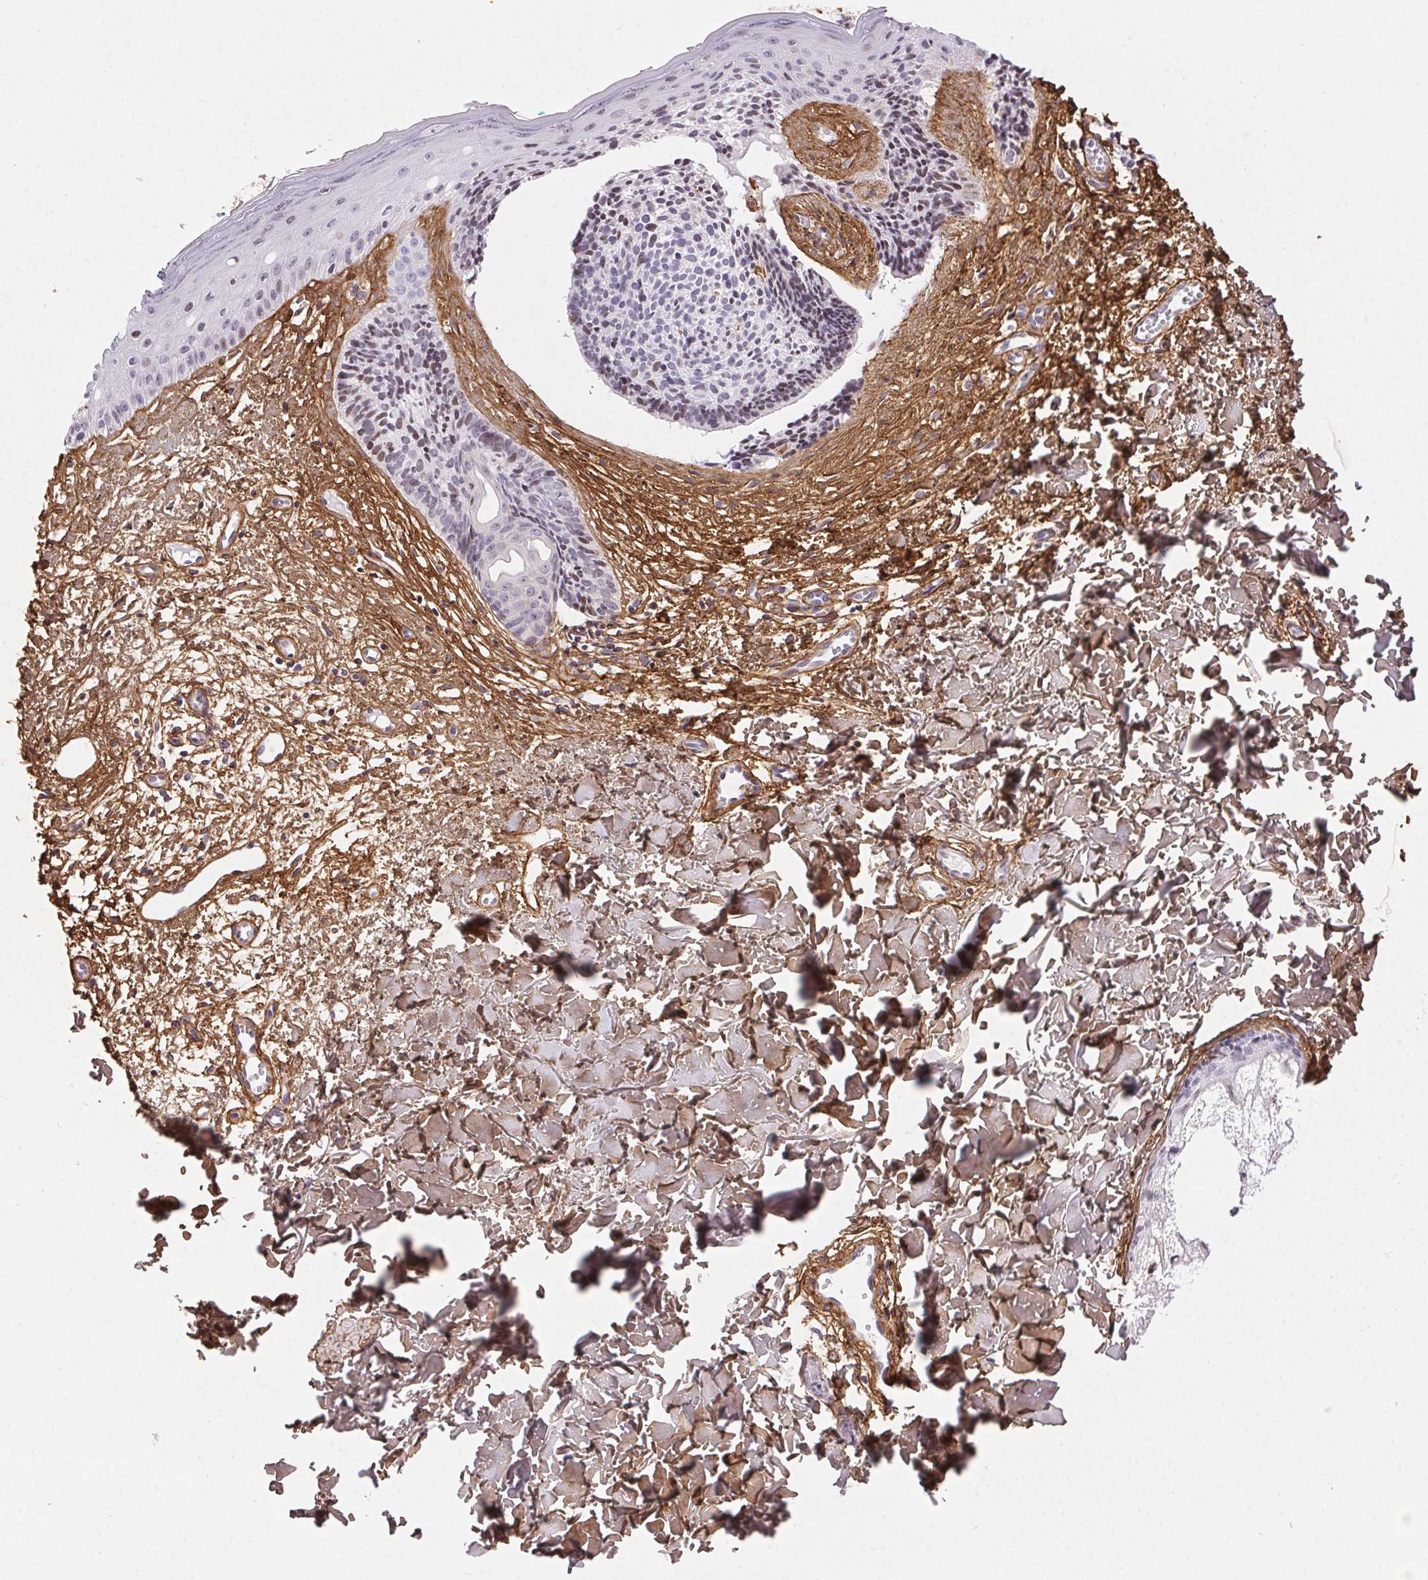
{"staining": {"intensity": "moderate", "quantity": "<25%", "location": "nuclear"}, "tissue": "skin cancer", "cell_type": "Tumor cells", "image_type": "cancer", "snomed": [{"axis": "morphology", "description": "Basal cell carcinoma"}, {"axis": "topography", "description": "Skin"}], "caption": "Human skin cancer stained with a protein marker reveals moderate staining in tumor cells.", "gene": "PDZD2", "patient": {"sex": "male", "age": 51}}